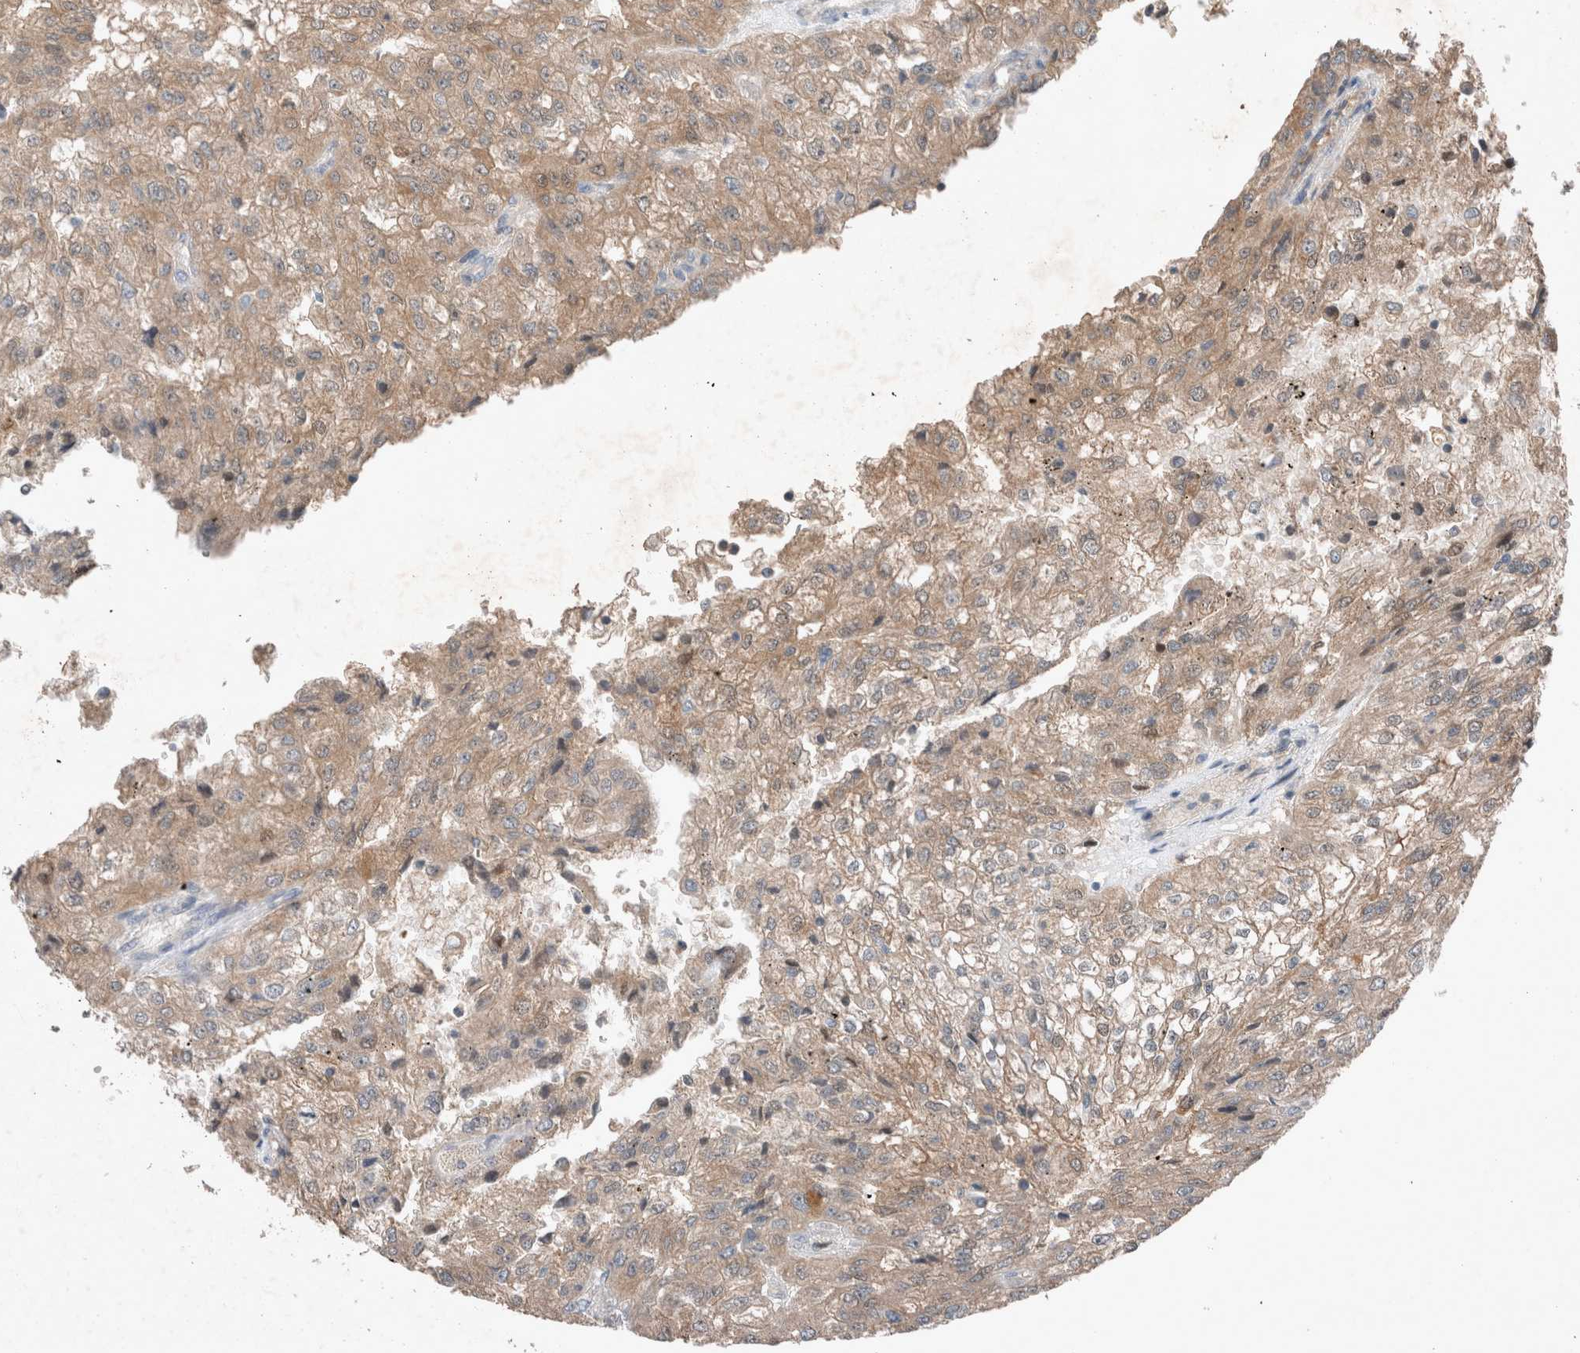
{"staining": {"intensity": "weak", "quantity": ">75%", "location": "cytoplasmic/membranous"}, "tissue": "renal cancer", "cell_type": "Tumor cells", "image_type": "cancer", "snomed": [{"axis": "morphology", "description": "Adenocarcinoma, NOS"}, {"axis": "topography", "description": "Kidney"}], "caption": "IHC staining of renal cancer (adenocarcinoma), which reveals low levels of weak cytoplasmic/membranous expression in about >75% of tumor cells indicating weak cytoplasmic/membranous protein positivity. The staining was performed using DAB (brown) for protein detection and nuclei were counterstained in hematoxylin (blue).", "gene": "UGCG", "patient": {"sex": "female", "age": 54}}